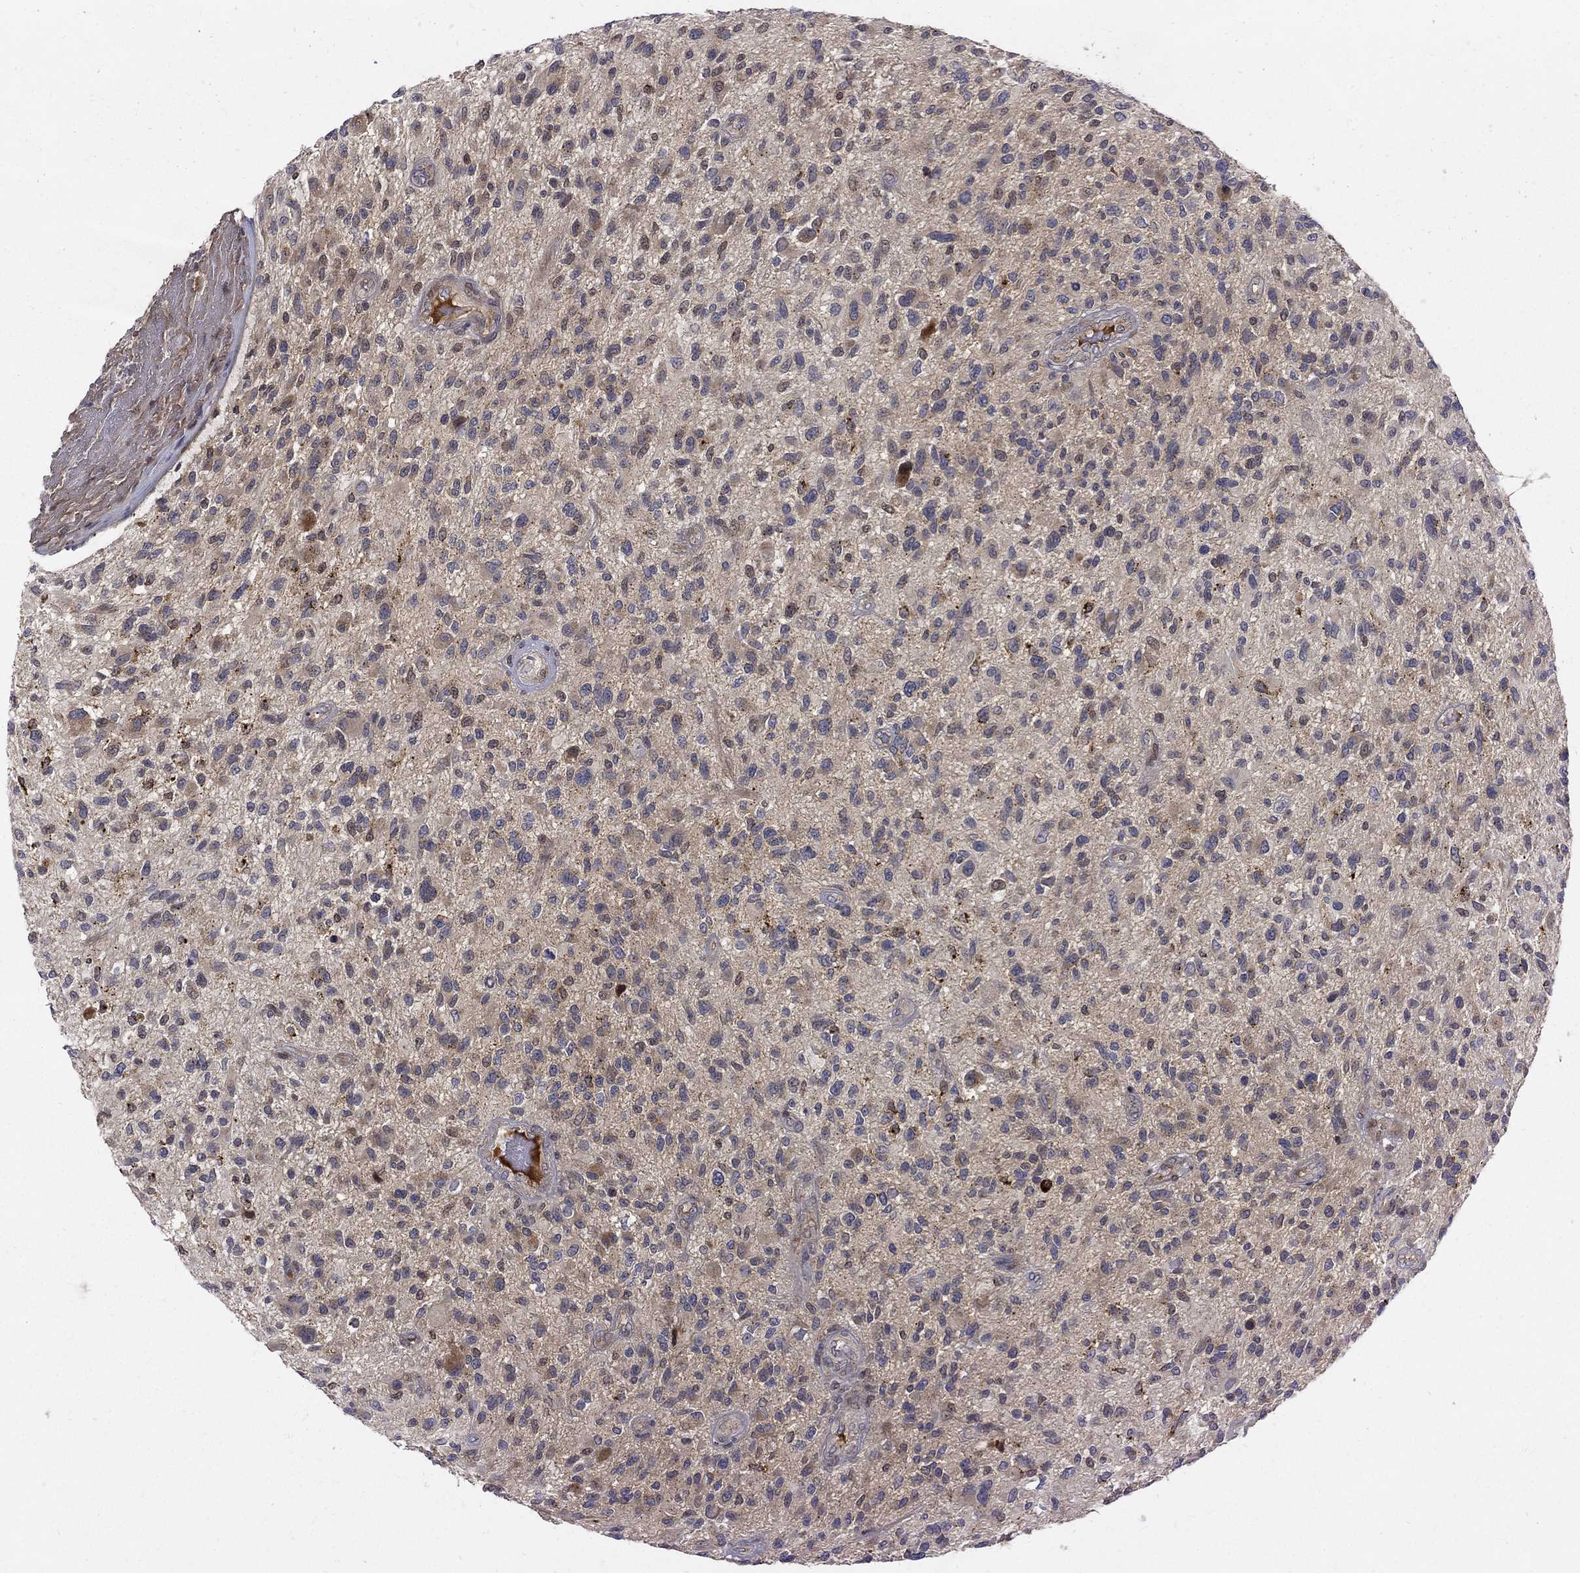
{"staining": {"intensity": "negative", "quantity": "none", "location": "none"}, "tissue": "glioma", "cell_type": "Tumor cells", "image_type": "cancer", "snomed": [{"axis": "morphology", "description": "Glioma, malignant, High grade"}, {"axis": "topography", "description": "Brain"}], "caption": "An immunohistochemistry photomicrograph of malignant glioma (high-grade) is shown. There is no staining in tumor cells of malignant glioma (high-grade).", "gene": "WDR19", "patient": {"sex": "male", "age": 47}}